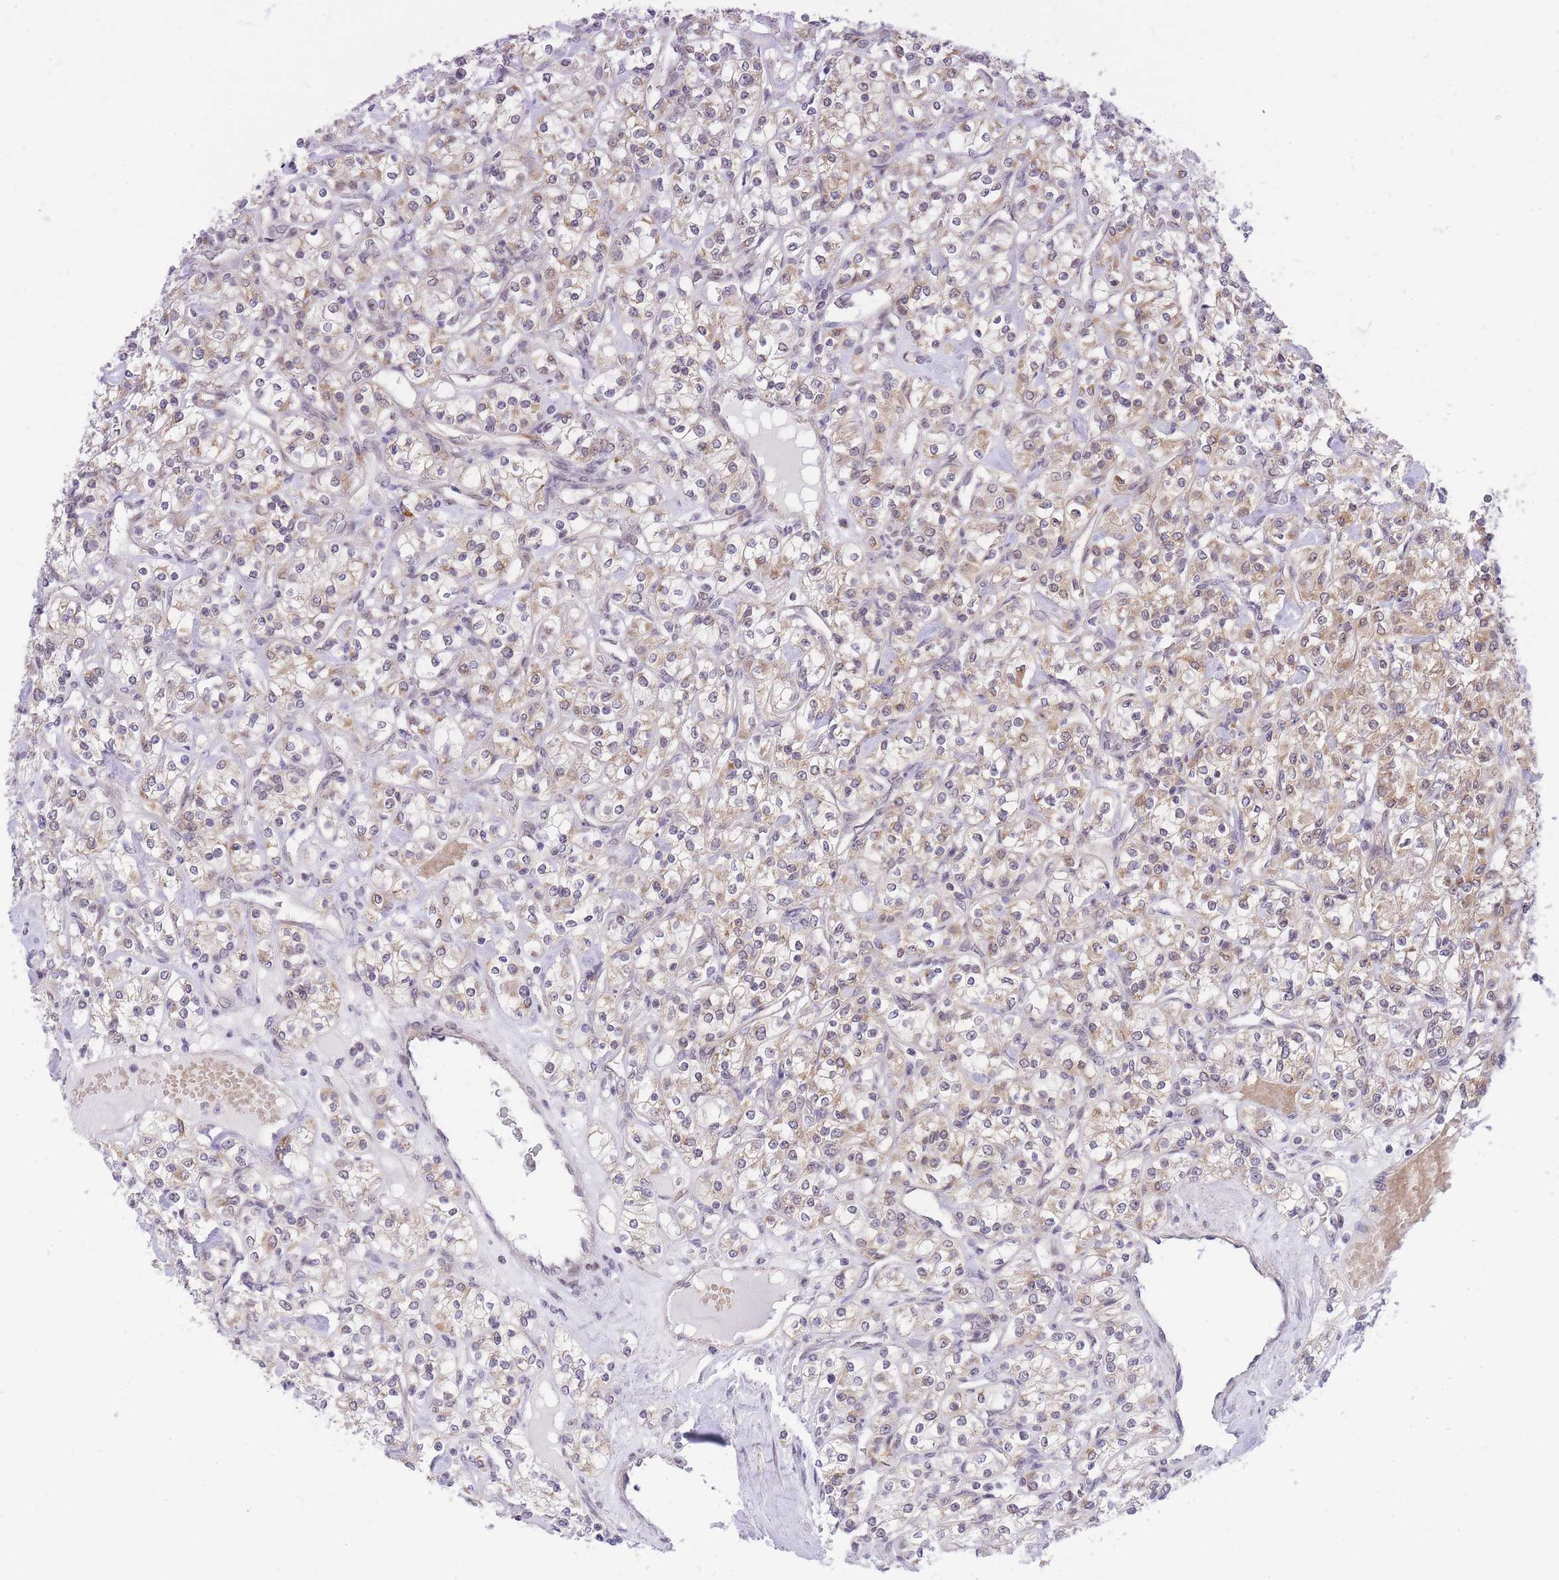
{"staining": {"intensity": "weak", "quantity": "25%-75%", "location": "cytoplasmic/membranous"}, "tissue": "renal cancer", "cell_type": "Tumor cells", "image_type": "cancer", "snomed": [{"axis": "morphology", "description": "Adenocarcinoma, NOS"}, {"axis": "topography", "description": "Kidney"}], "caption": "Weak cytoplasmic/membranous staining is present in about 25%-75% of tumor cells in renal cancer.", "gene": "MINDY2", "patient": {"sex": "male", "age": 77}}